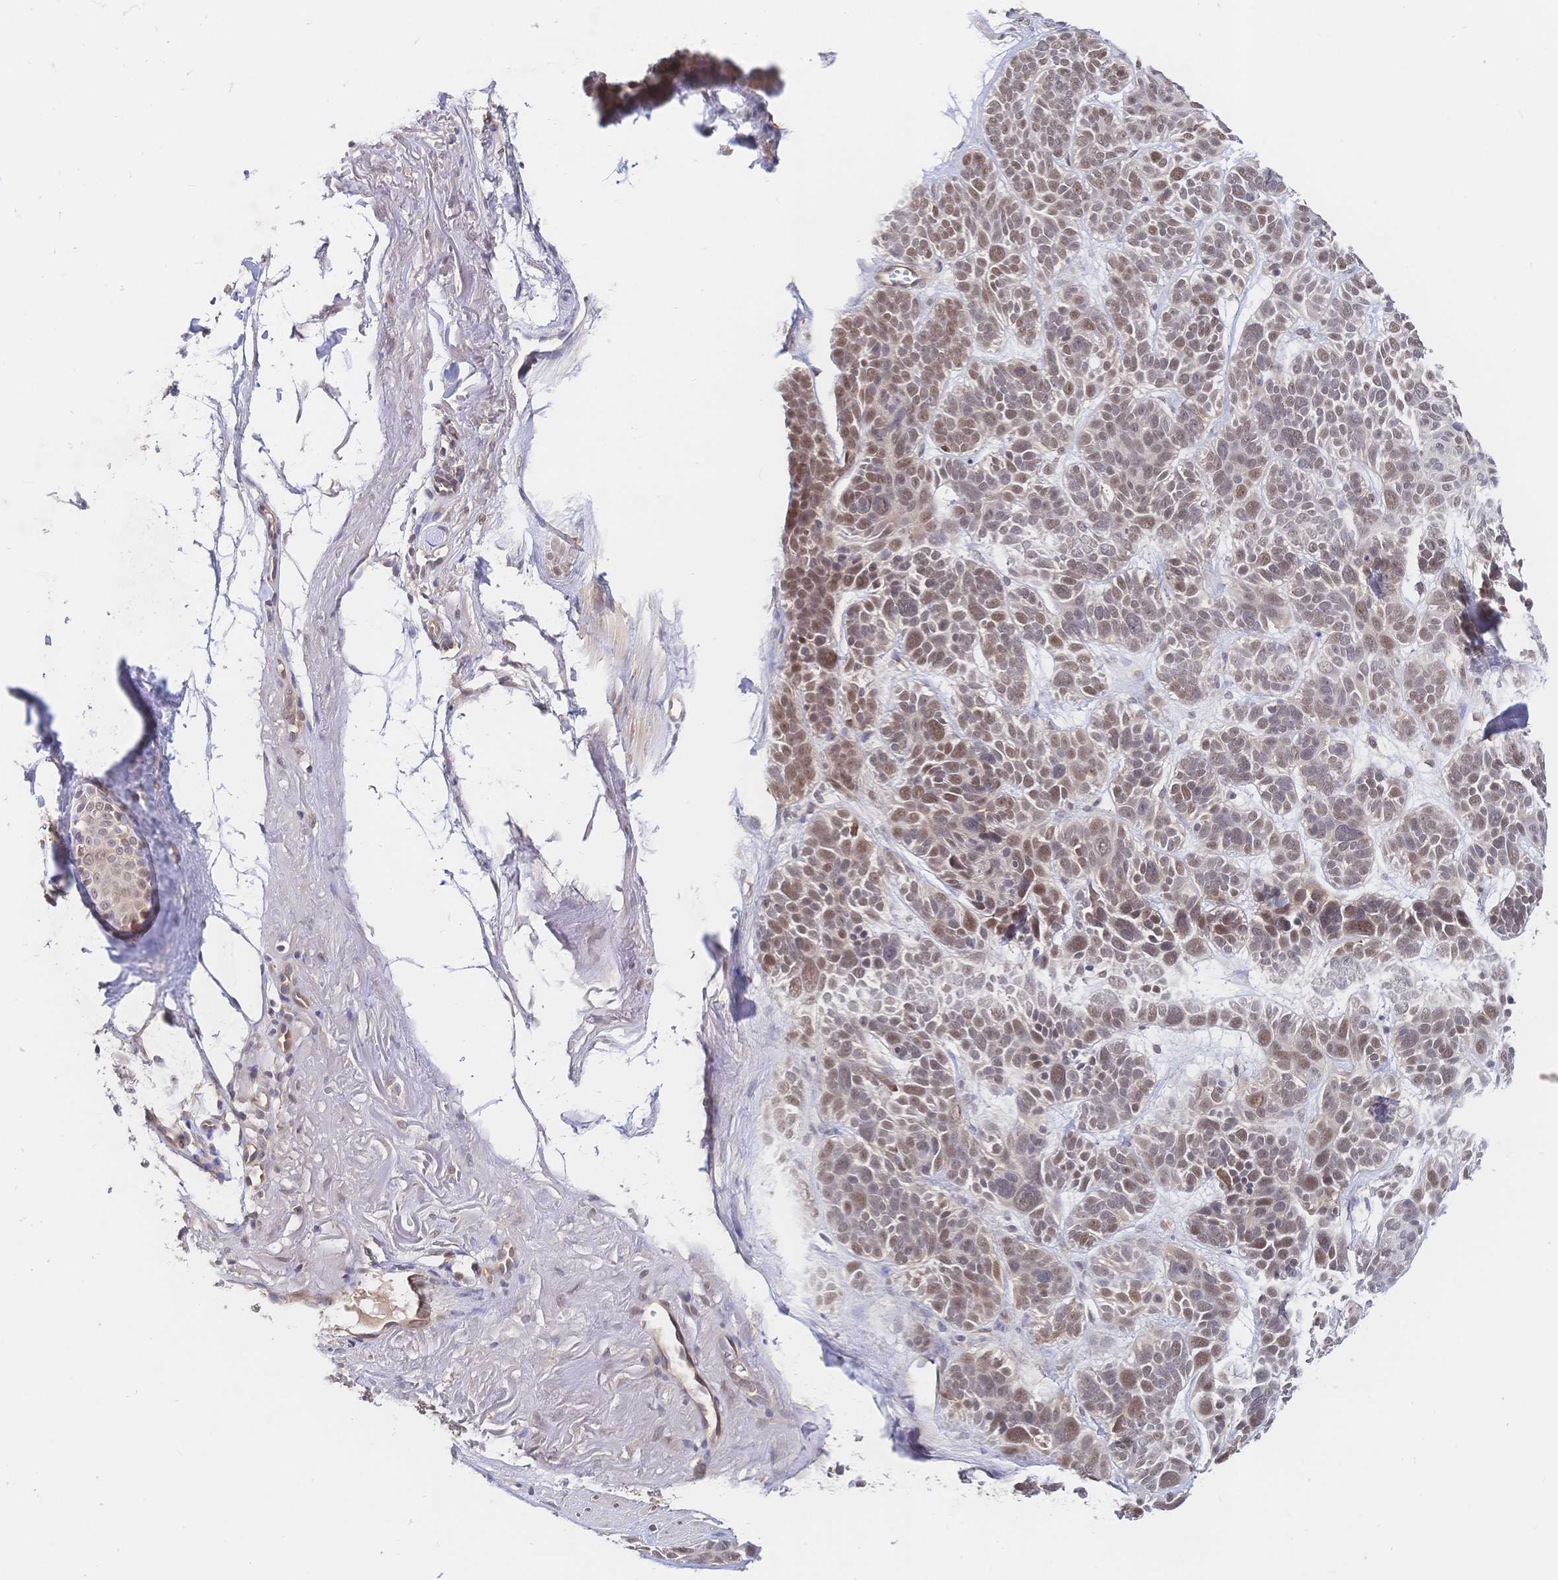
{"staining": {"intensity": "weak", "quantity": "25%-75%", "location": "nuclear"}, "tissue": "skin cancer", "cell_type": "Tumor cells", "image_type": "cancer", "snomed": [{"axis": "morphology", "description": "Basal cell carcinoma"}, {"axis": "morphology", "description": "BCC, low aggressive"}, {"axis": "topography", "description": "Skin"}, {"axis": "topography", "description": "Skin of face"}], "caption": "Weak nuclear protein staining is identified in approximately 25%-75% of tumor cells in skin cancer (basal cell carcinoma). Ihc stains the protein in brown and the nuclei are stained blue.", "gene": "LMO4", "patient": {"sex": "male", "age": 73}}